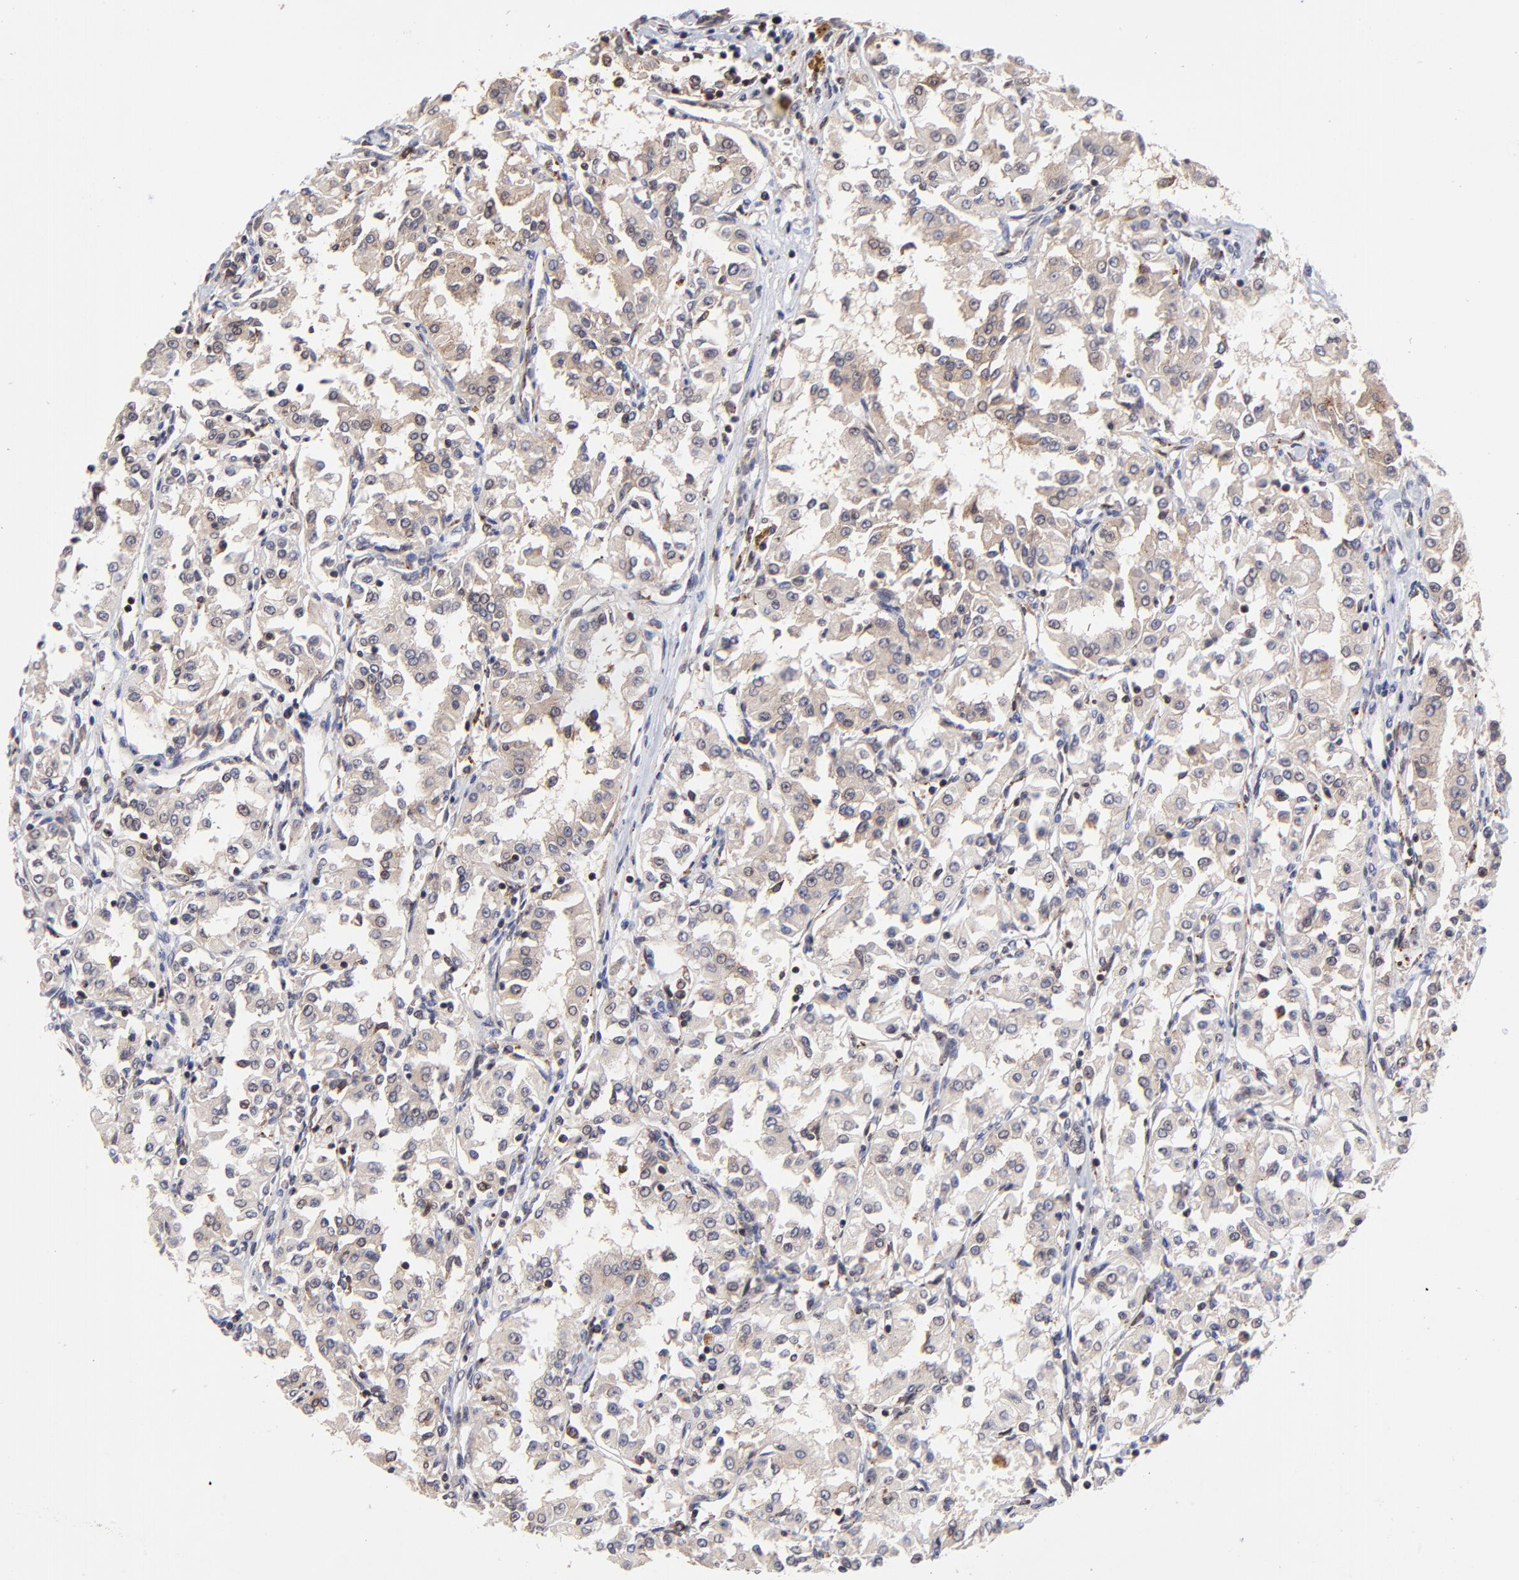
{"staining": {"intensity": "weak", "quantity": "<25%", "location": "cytoplasmic/membranous"}, "tissue": "renal cancer", "cell_type": "Tumor cells", "image_type": "cancer", "snomed": [{"axis": "morphology", "description": "Adenocarcinoma, NOS"}, {"axis": "topography", "description": "Kidney"}], "caption": "High power microscopy photomicrograph of an IHC histopathology image of renal adenocarcinoma, revealing no significant expression in tumor cells. (Stains: DAB immunohistochemistry (IHC) with hematoxylin counter stain, Microscopy: brightfield microscopy at high magnification).", "gene": "UBE2L6", "patient": {"sex": "male", "age": 78}}